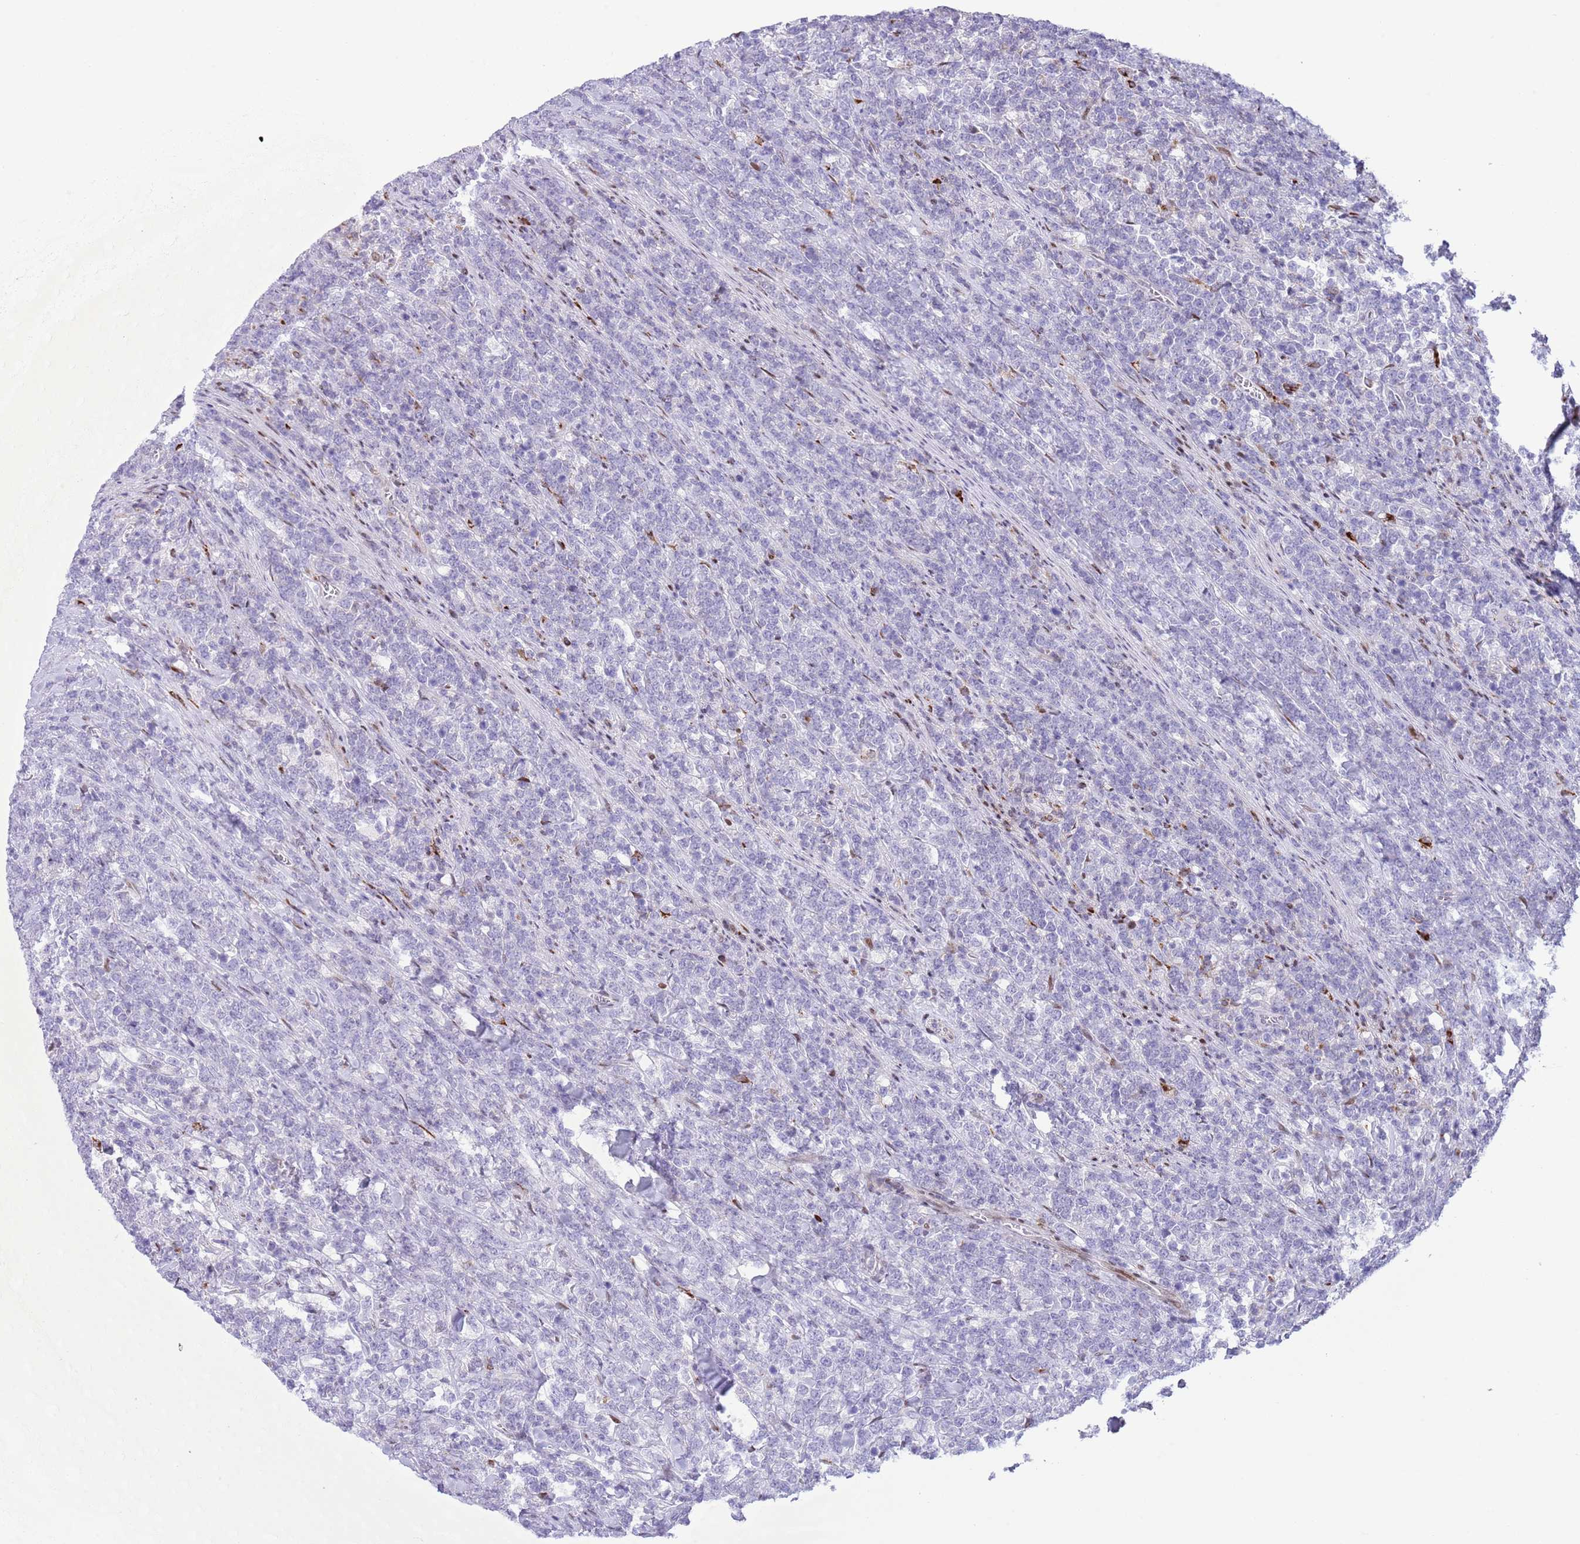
{"staining": {"intensity": "negative", "quantity": "none", "location": "none"}, "tissue": "lymphoma", "cell_type": "Tumor cells", "image_type": "cancer", "snomed": [{"axis": "morphology", "description": "Malignant lymphoma, non-Hodgkin's type, High grade"}, {"axis": "topography", "description": "Small intestine"}], "caption": "This is an immunohistochemistry histopathology image of lymphoma. There is no staining in tumor cells.", "gene": "ANO8", "patient": {"sex": "male", "age": 8}}